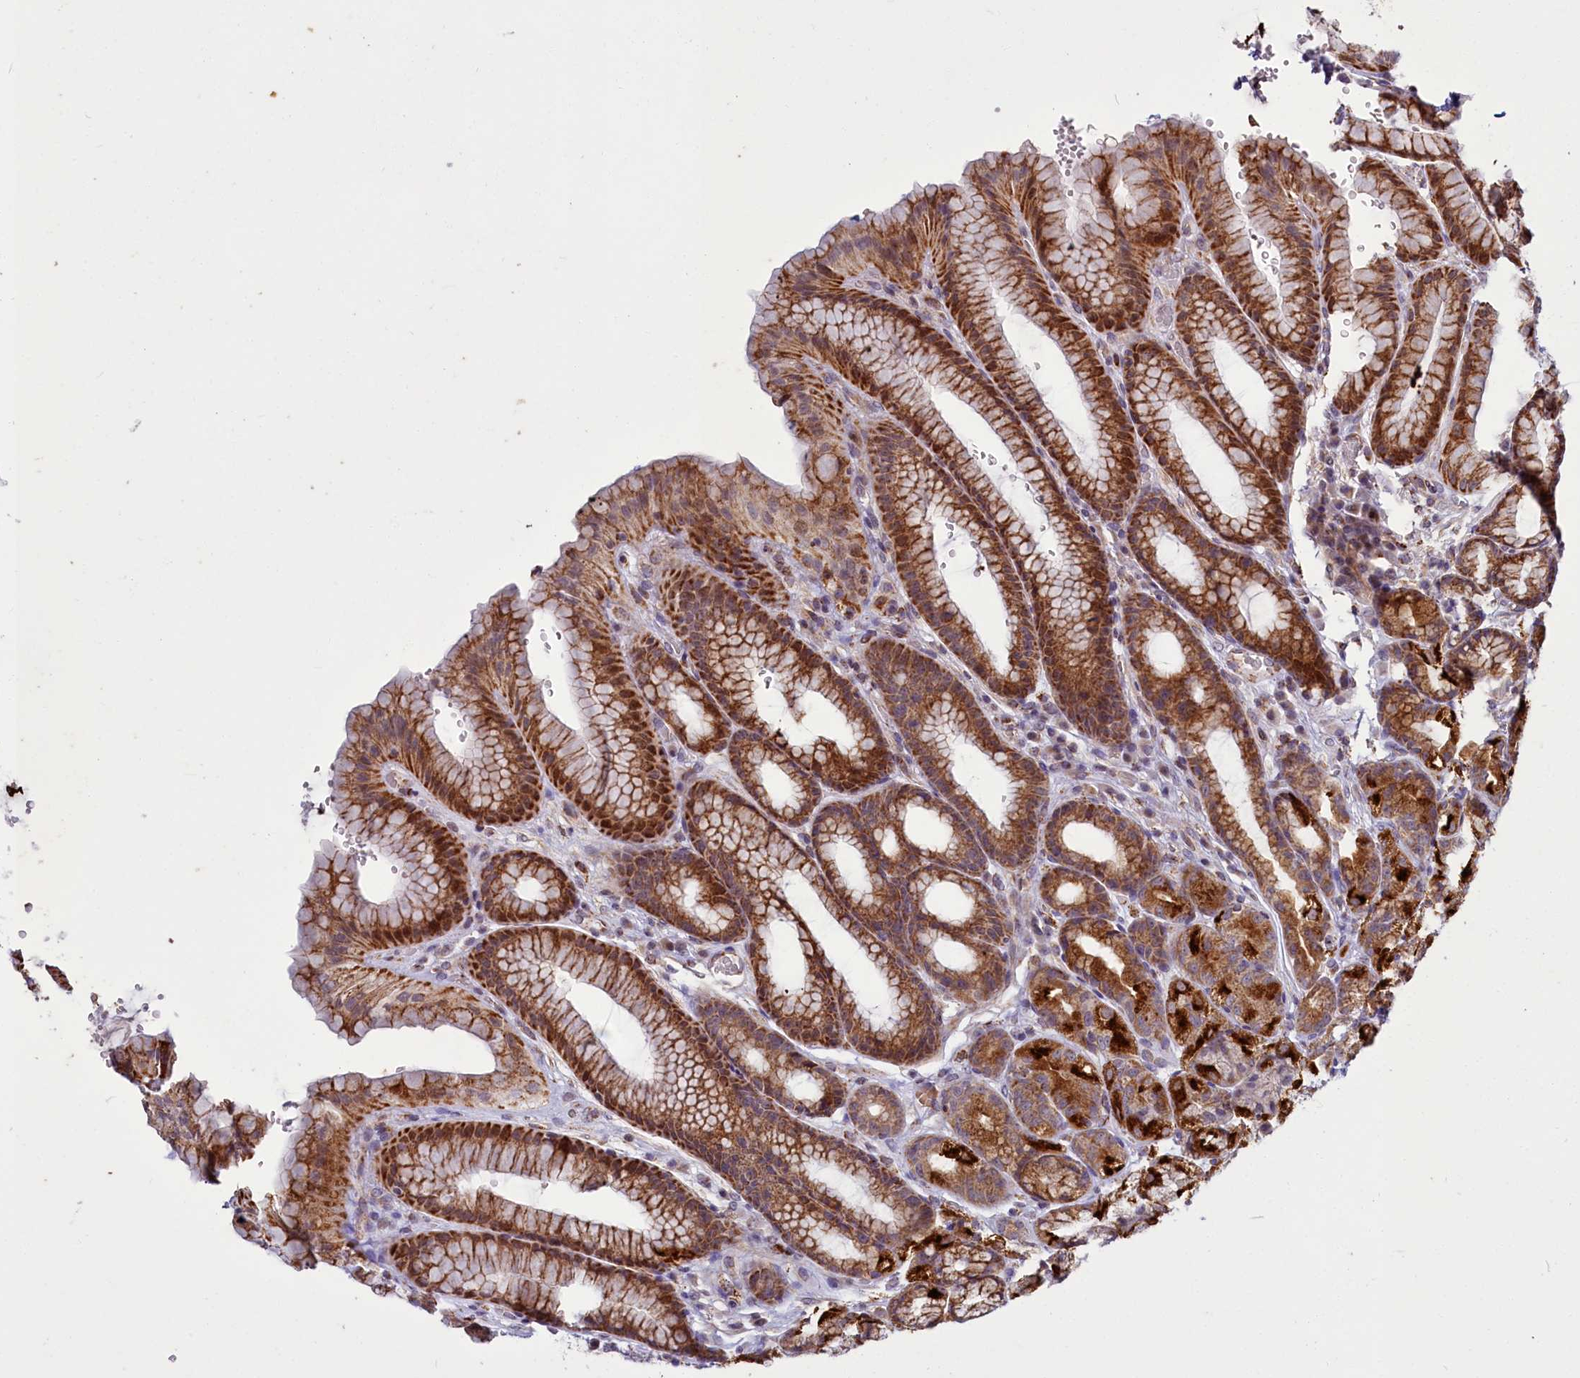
{"staining": {"intensity": "strong", "quantity": "25%-75%", "location": "cytoplasmic/membranous"}, "tissue": "stomach", "cell_type": "Glandular cells", "image_type": "normal", "snomed": [{"axis": "morphology", "description": "Normal tissue, NOS"}, {"axis": "morphology", "description": "Adenocarcinoma, NOS"}, {"axis": "topography", "description": "Stomach"}], "caption": "Immunohistochemical staining of normal stomach exhibits high levels of strong cytoplasmic/membranous positivity in about 25%-75% of glandular cells.", "gene": "DYNC2H1", "patient": {"sex": "male", "age": 57}}